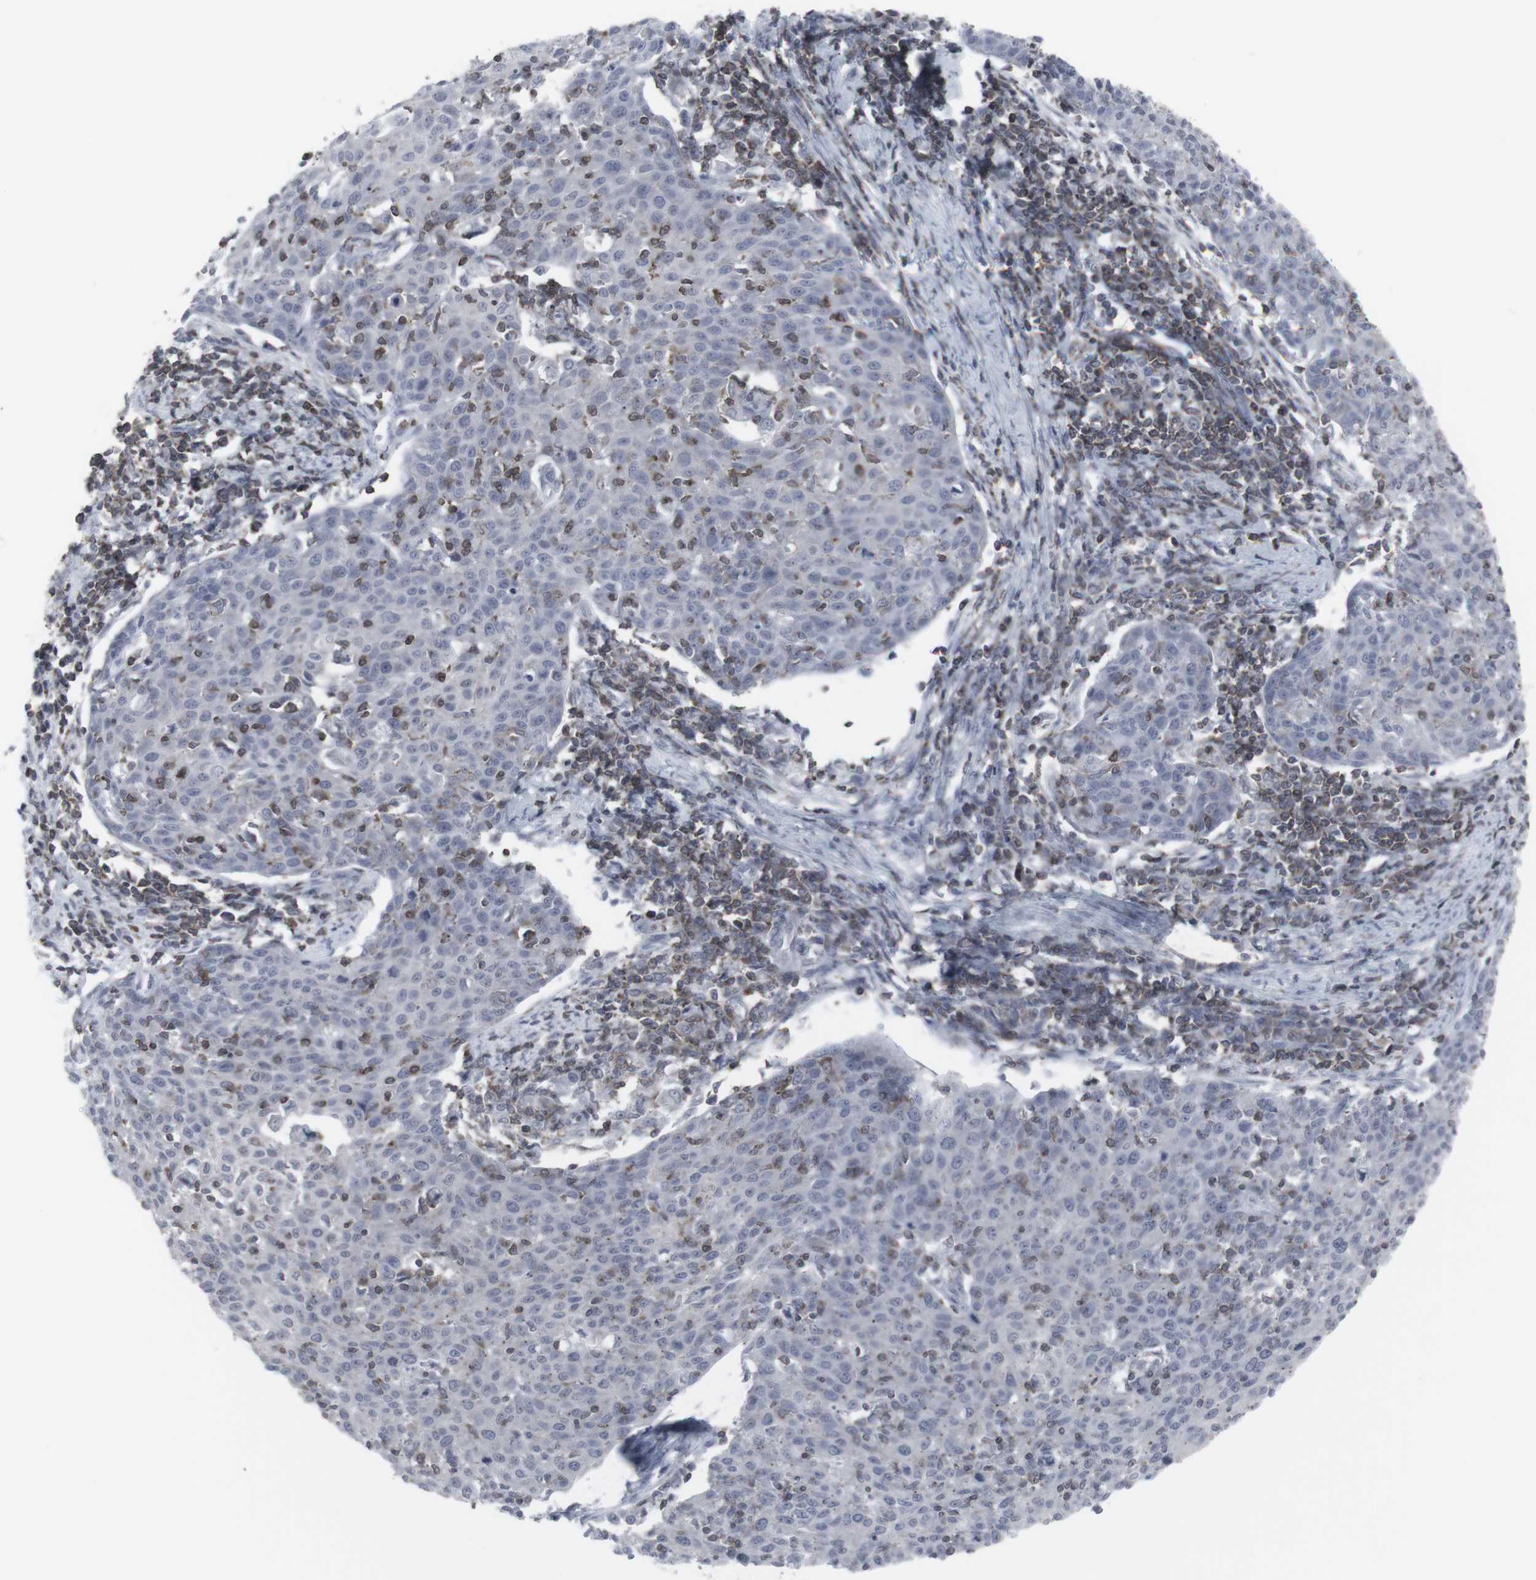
{"staining": {"intensity": "negative", "quantity": "none", "location": "none"}, "tissue": "cervical cancer", "cell_type": "Tumor cells", "image_type": "cancer", "snomed": [{"axis": "morphology", "description": "Squamous cell carcinoma, NOS"}, {"axis": "topography", "description": "Cervix"}], "caption": "The immunohistochemistry (IHC) photomicrograph has no significant positivity in tumor cells of cervical cancer tissue.", "gene": "APOBEC2", "patient": {"sex": "female", "age": 38}}